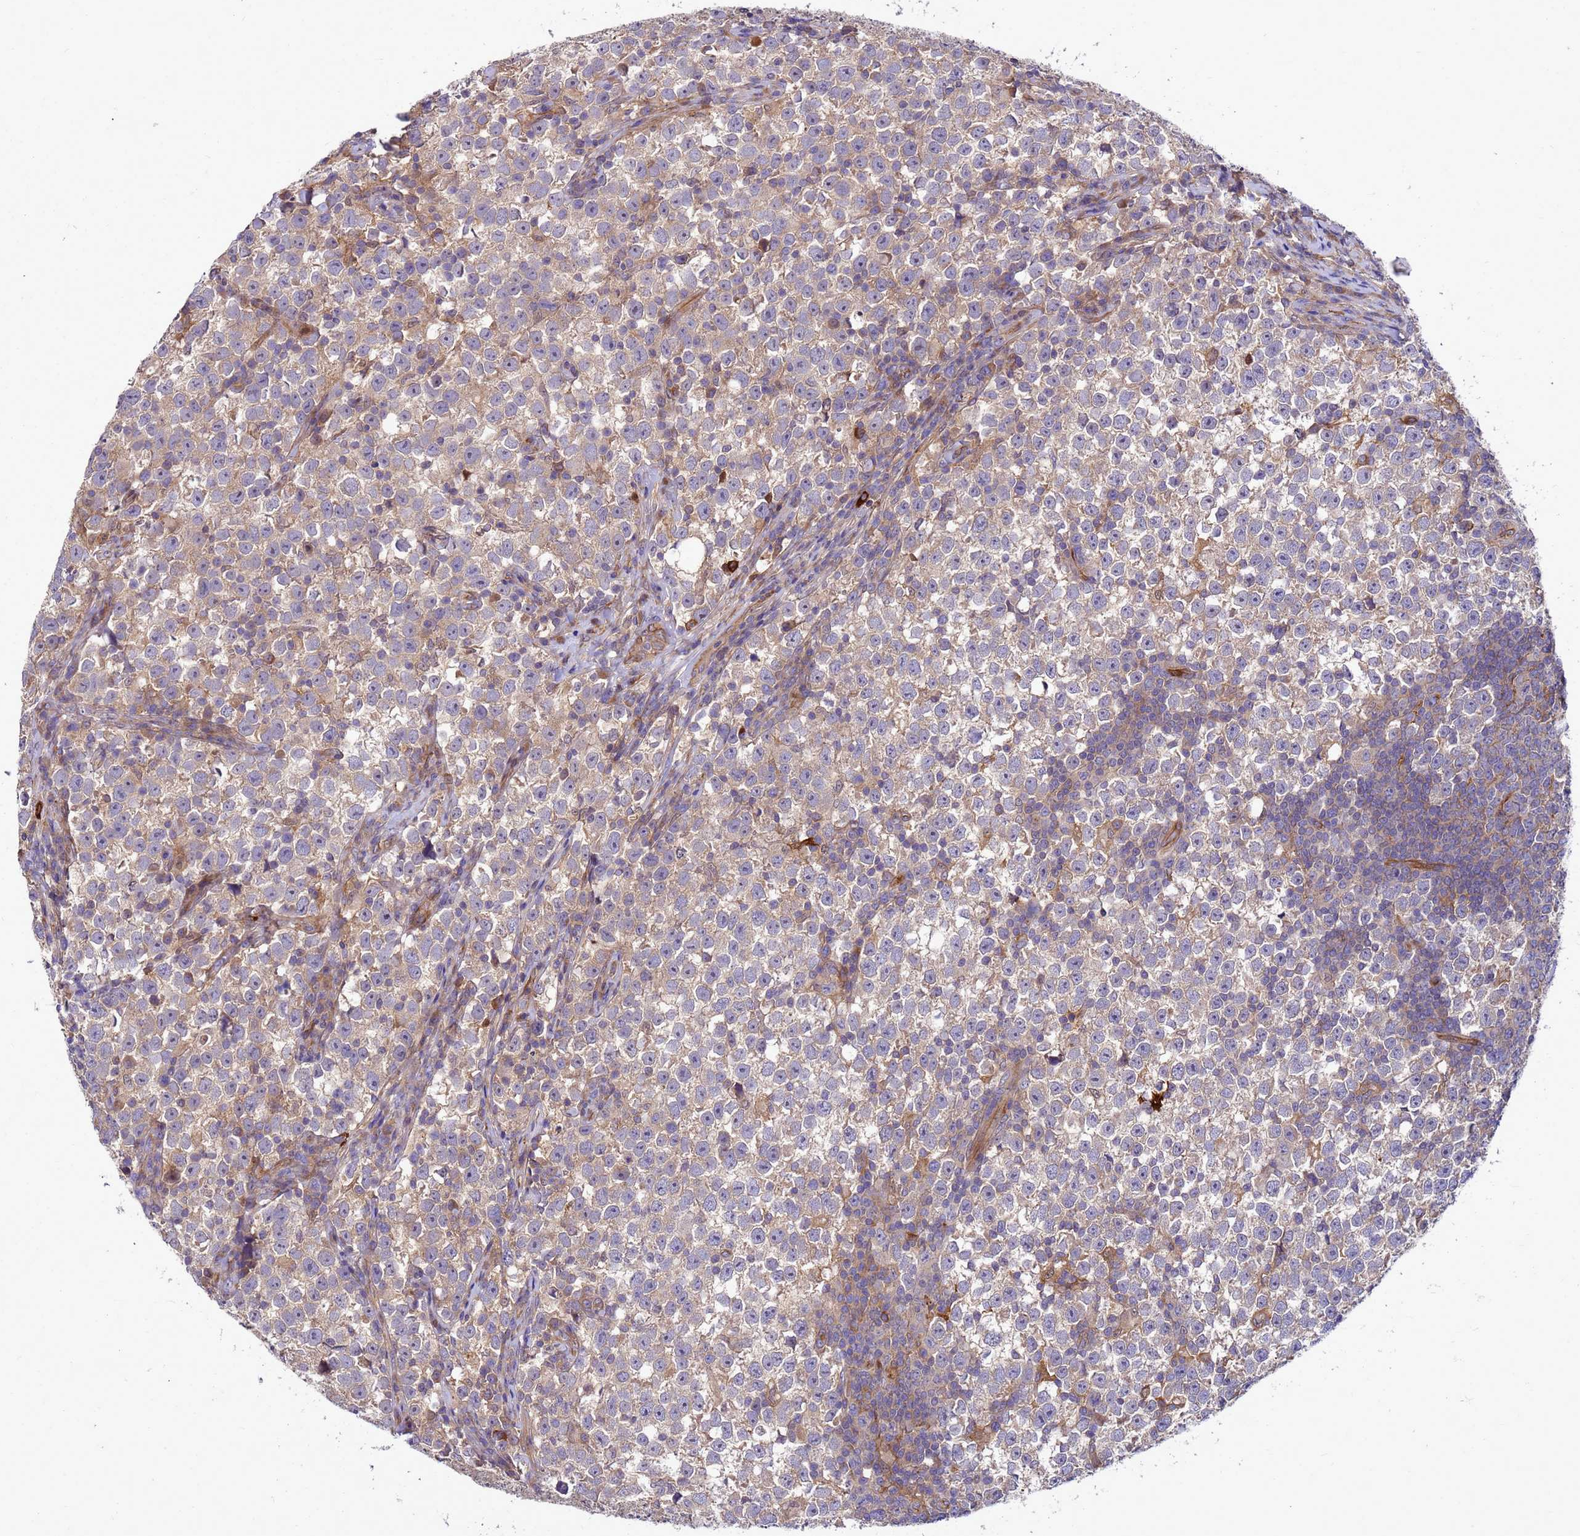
{"staining": {"intensity": "negative", "quantity": "none", "location": "none"}, "tissue": "testis cancer", "cell_type": "Tumor cells", "image_type": "cancer", "snomed": [{"axis": "morphology", "description": "Normal tissue, NOS"}, {"axis": "morphology", "description": "Seminoma, NOS"}, {"axis": "topography", "description": "Testis"}], "caption": "The IHC photomicrograph has no significant expression in tumor cells of testis seminoma tissue.", "gene": "RNF215", "patient": {"sex": "male", "age": 43}}